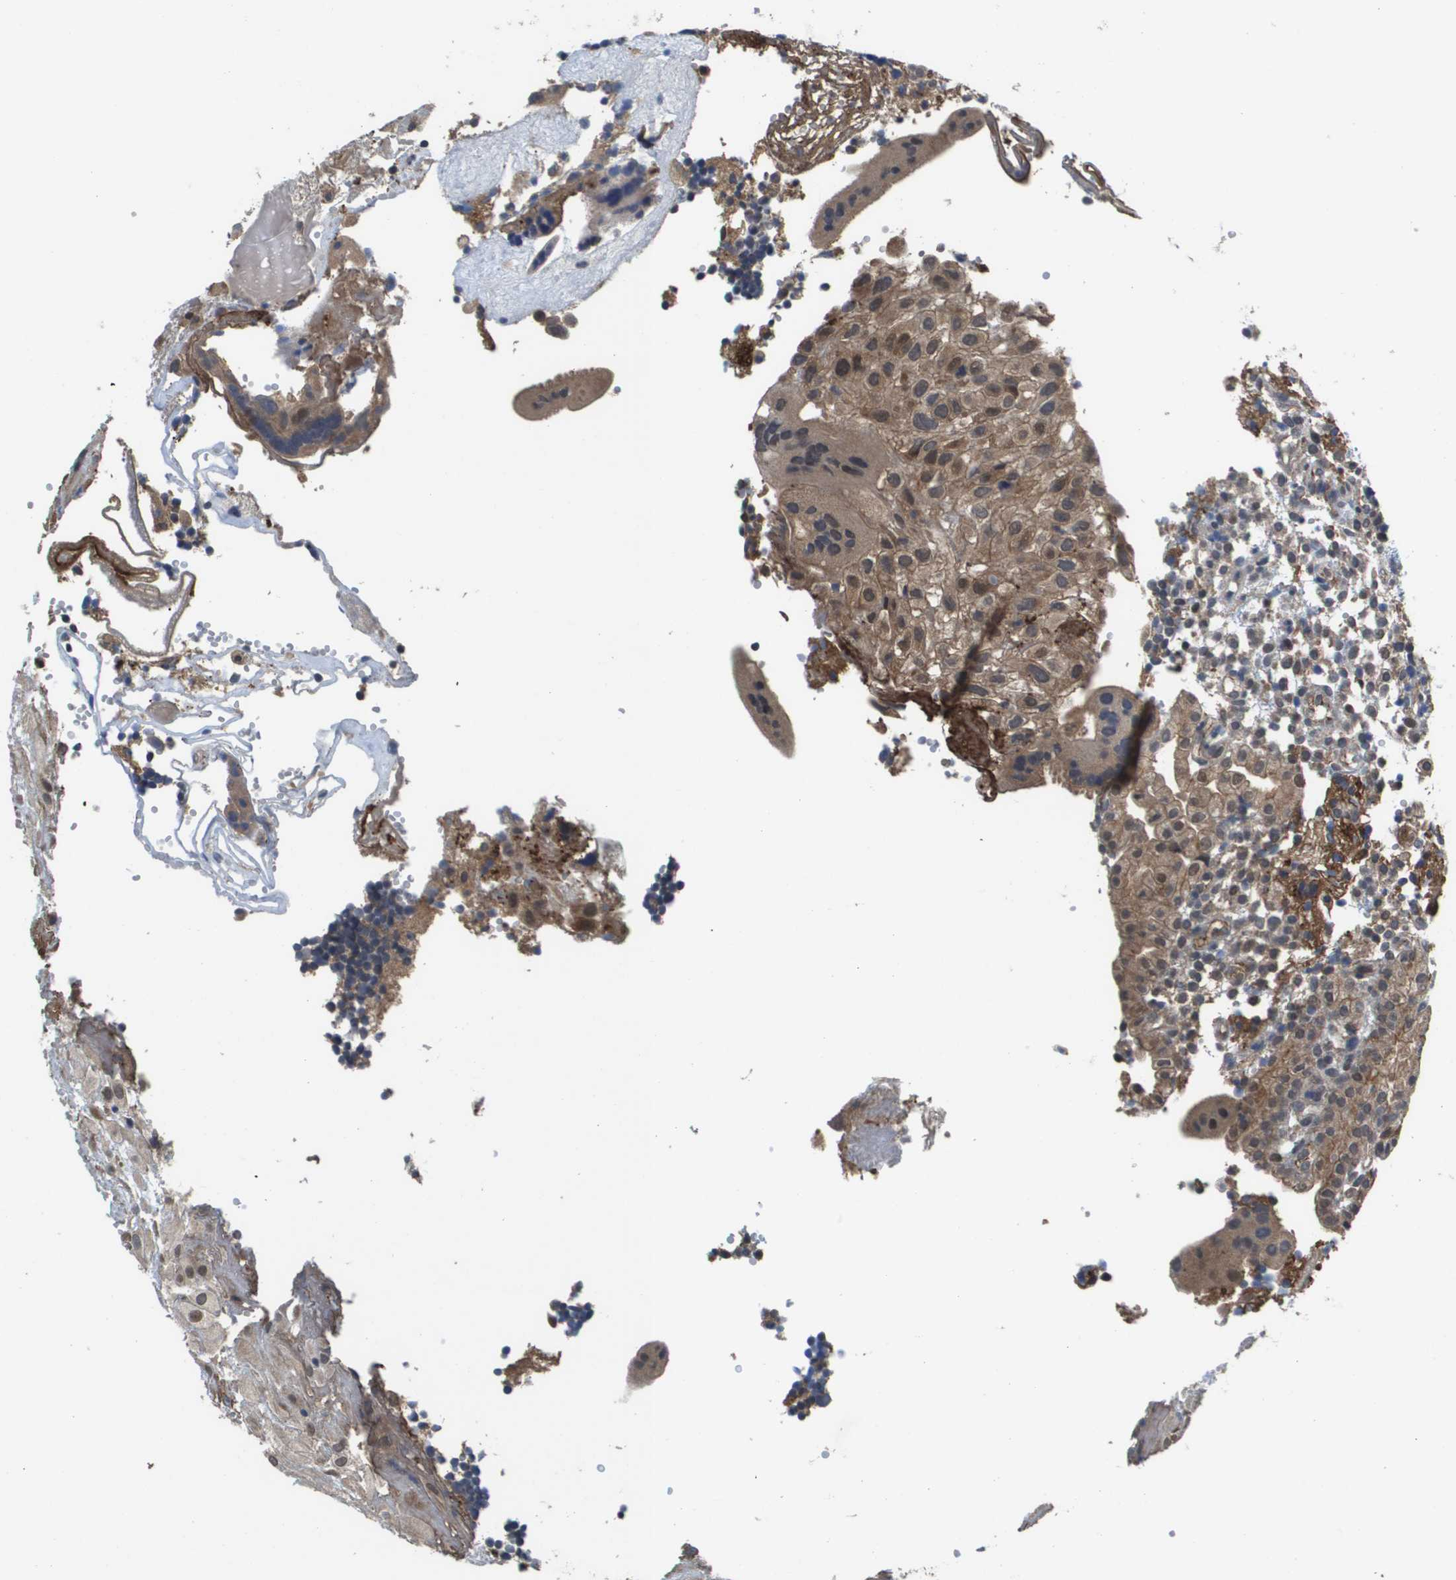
{"staining": {"intensity": "moderate", "quantity": ">75%", "location": "cytoplasmic/membranous"}, "tissue": "placenta", "cell_type": "Decidual cells", "image_type": "normal", "snomed": [{"axis": "morphology", "description": "Normal tissue, NOS"}, {"axis": "topography", "description": "Placenta"}], "caption": "The histopathology image demonstrates staining of benign placenta, revealing moderate cytoplasmic/membranous protein positivity (brown color) within decidual cells. (IHC, brightfield microscopy, high magnification).", "gene": "RBM38", "patient": {"sex": "female", "age": 18}}